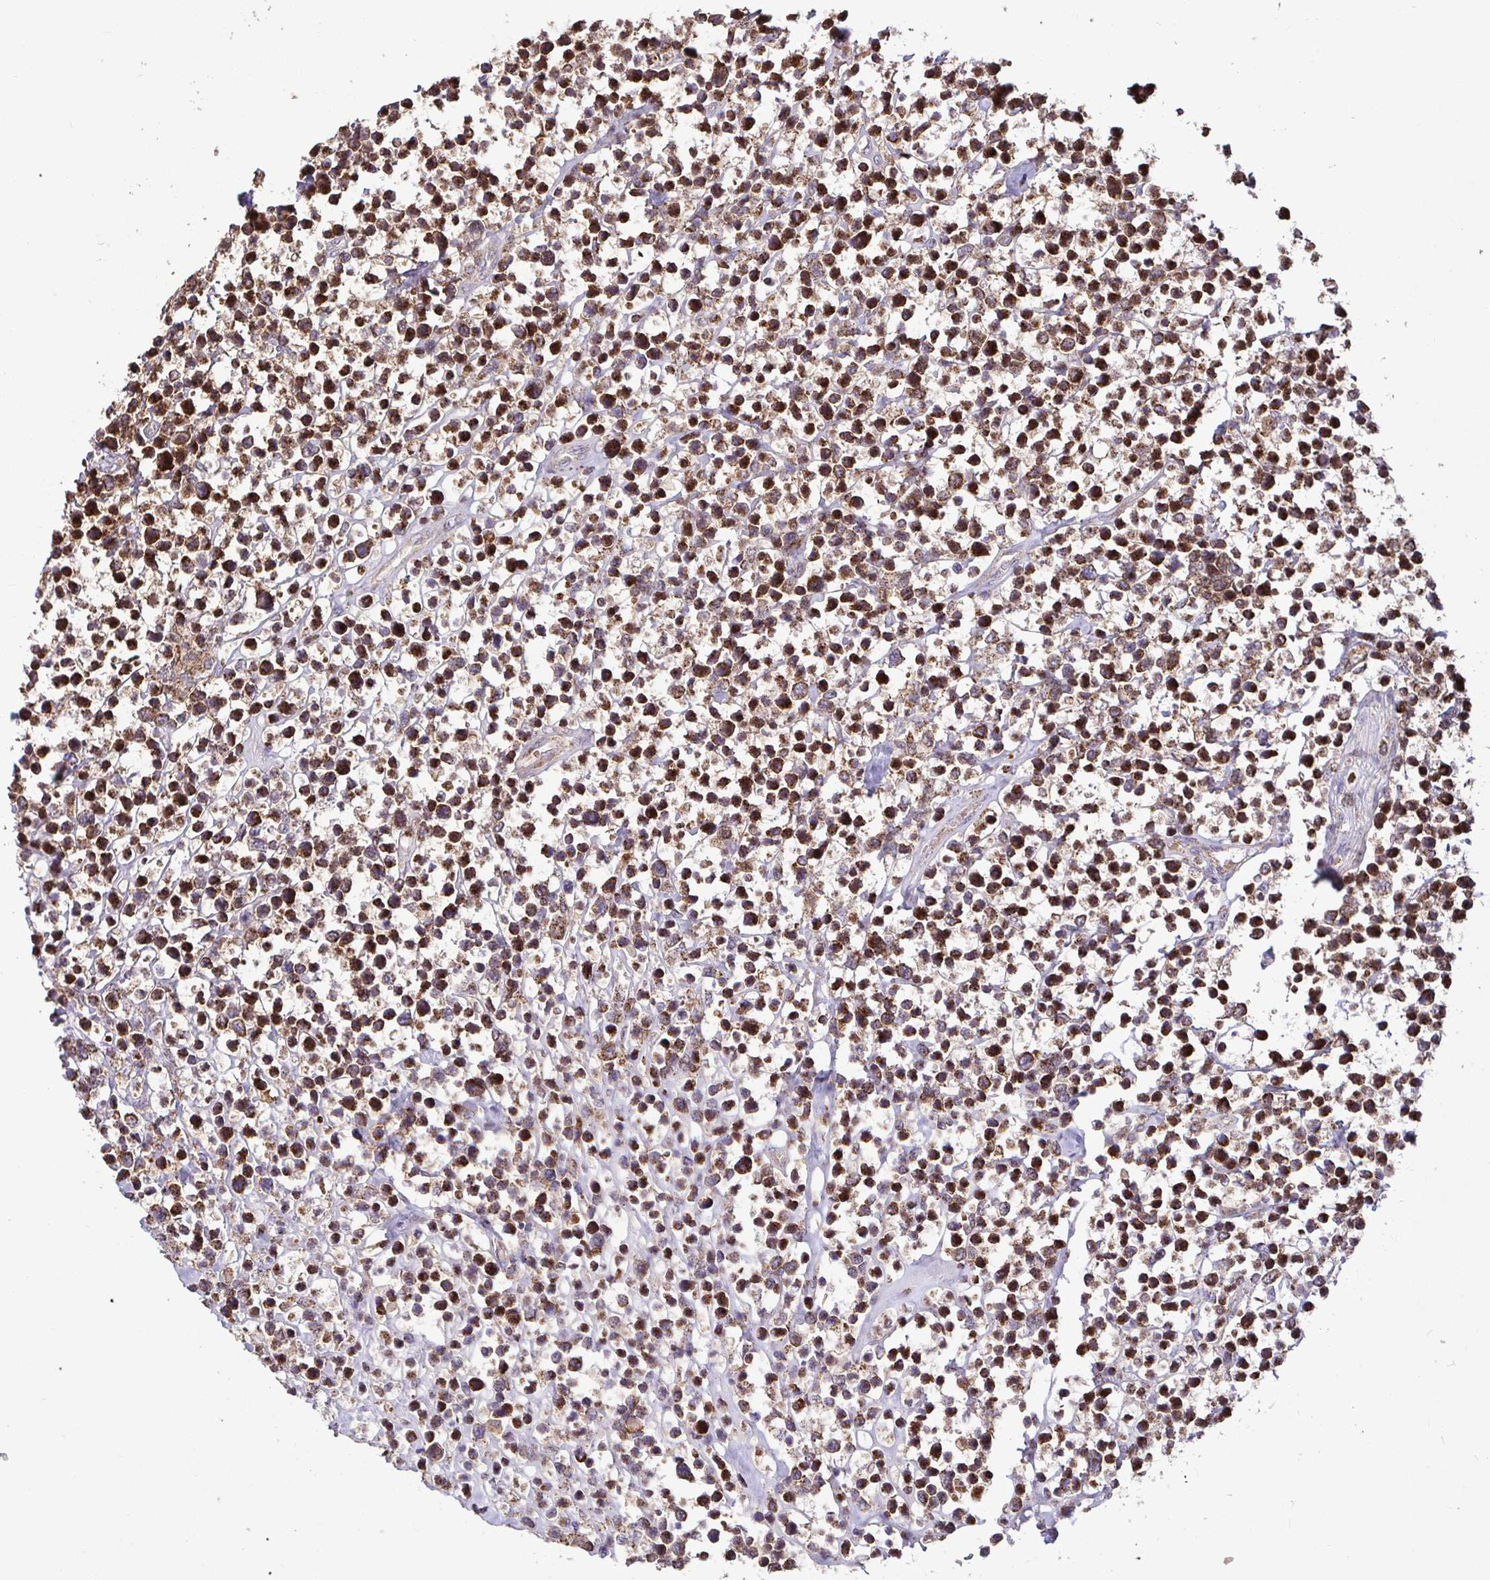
{"staining": {"intensity": "strong", "quantity": ">75%", "location": "cytoplasmic/membranous,nuclear"}, "tissue": "lymphoma", "cell_type": "Tumor cells", "image_type": "cancer", "snomed": [{"axis": "morphology", "description": "Malignant lymphoma, non-Hodgkin's type, Low grade"}, {"axis": "topography", "description": "Lymph node"}], "caption": "Tumor cells demonstrate strong cytoplasmic/membranous and nuclear expression in about >75% of cells in lymphoma. (DAB (3,3'-diaminobenzidine) = brown stain, brightfield microscopy at high magnification).", "gene": "SPRY1", "patient": {"sex": "male", "age": 60}}